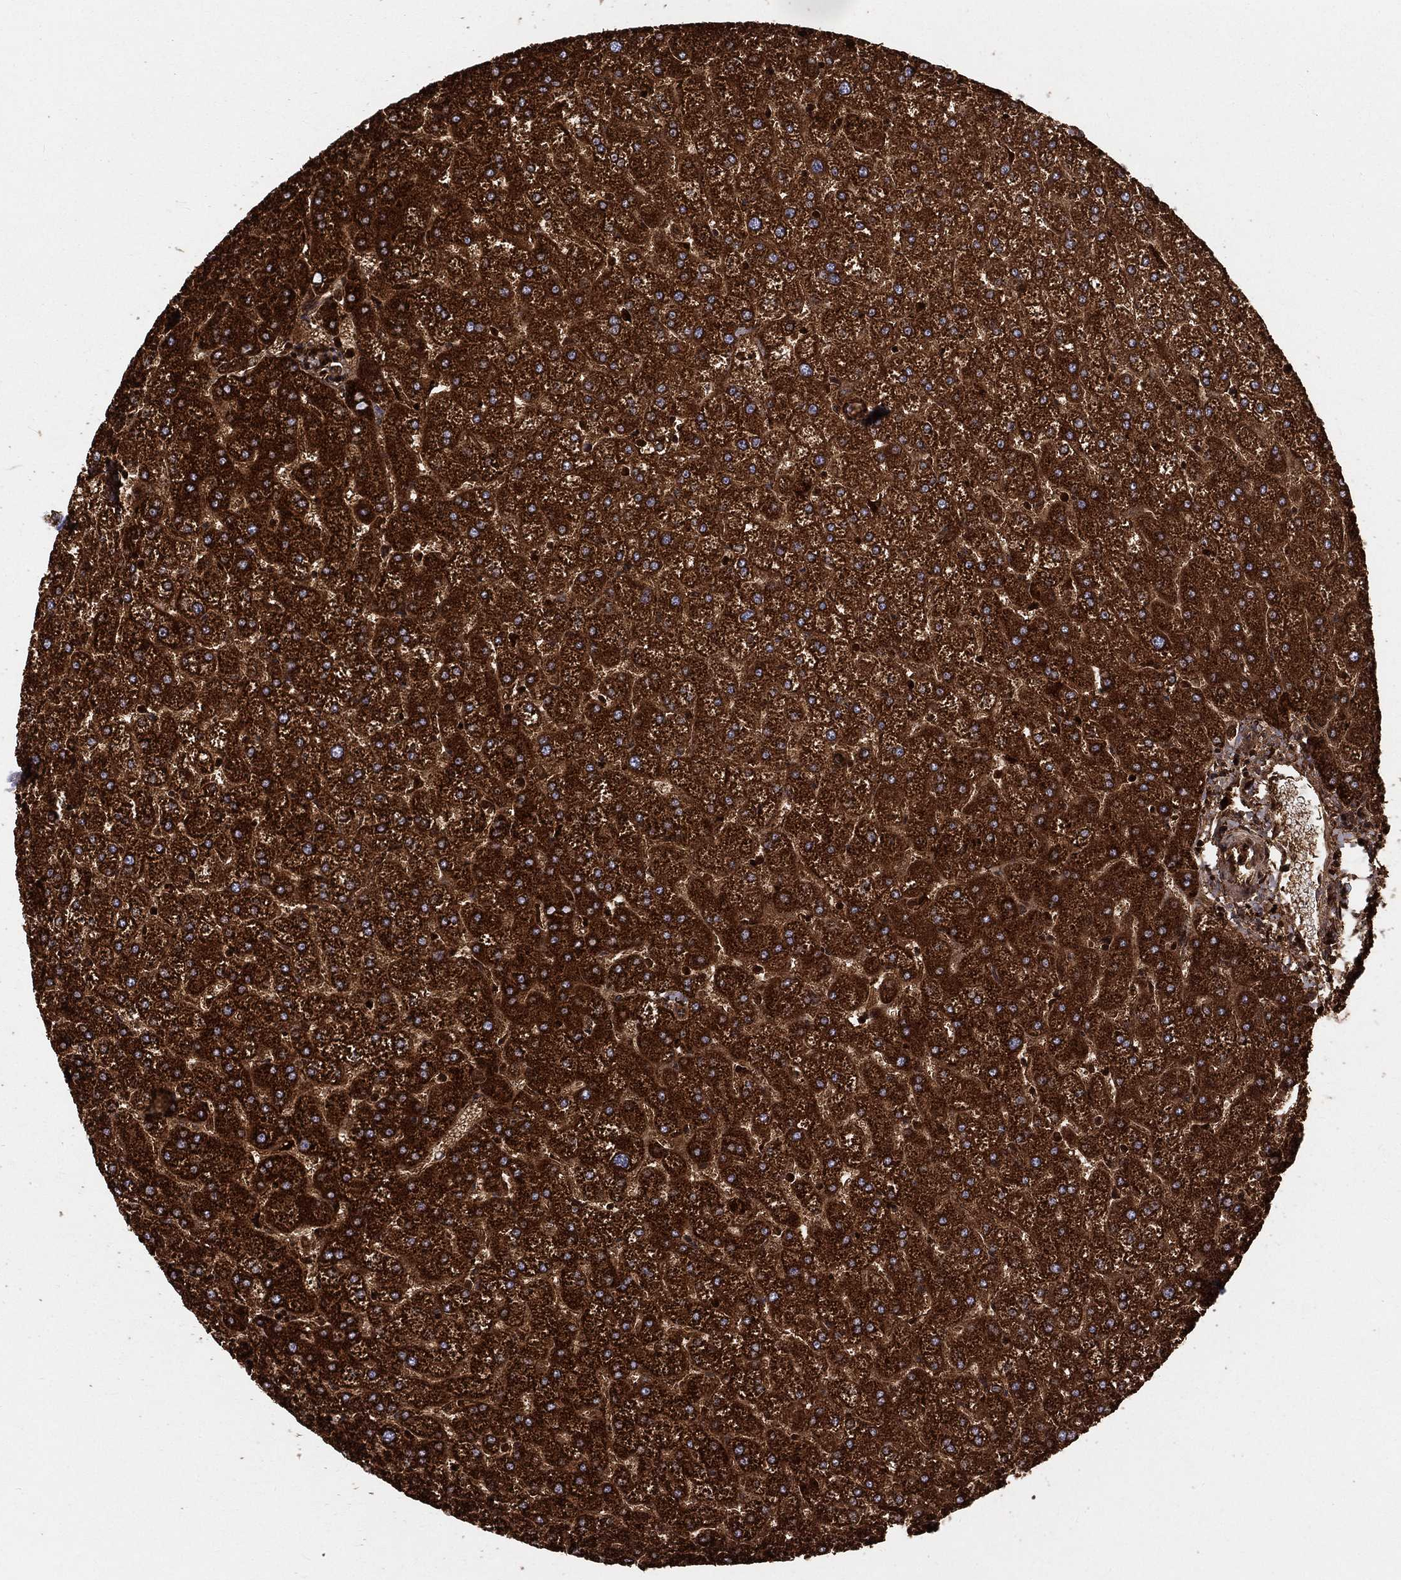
{"staining": {"intensity": "negative", "quantity": "none", "location": "none"}, "tissue": "liver", "cell_type": "Cholangiocytes", "image_type": "normal", "snomed": [{"axis": "morphology", "description": "Normal tissue, NOS"}, {"axis": "topography", "description": "Liver"}], "caption": "Immunohistochemistry (IHC) image of benign liver stained for a protein (brown), which exhibits no staining in cholangiocytes.", "gene": "HADH", "patient": {"sex": "female", "age": 32}}